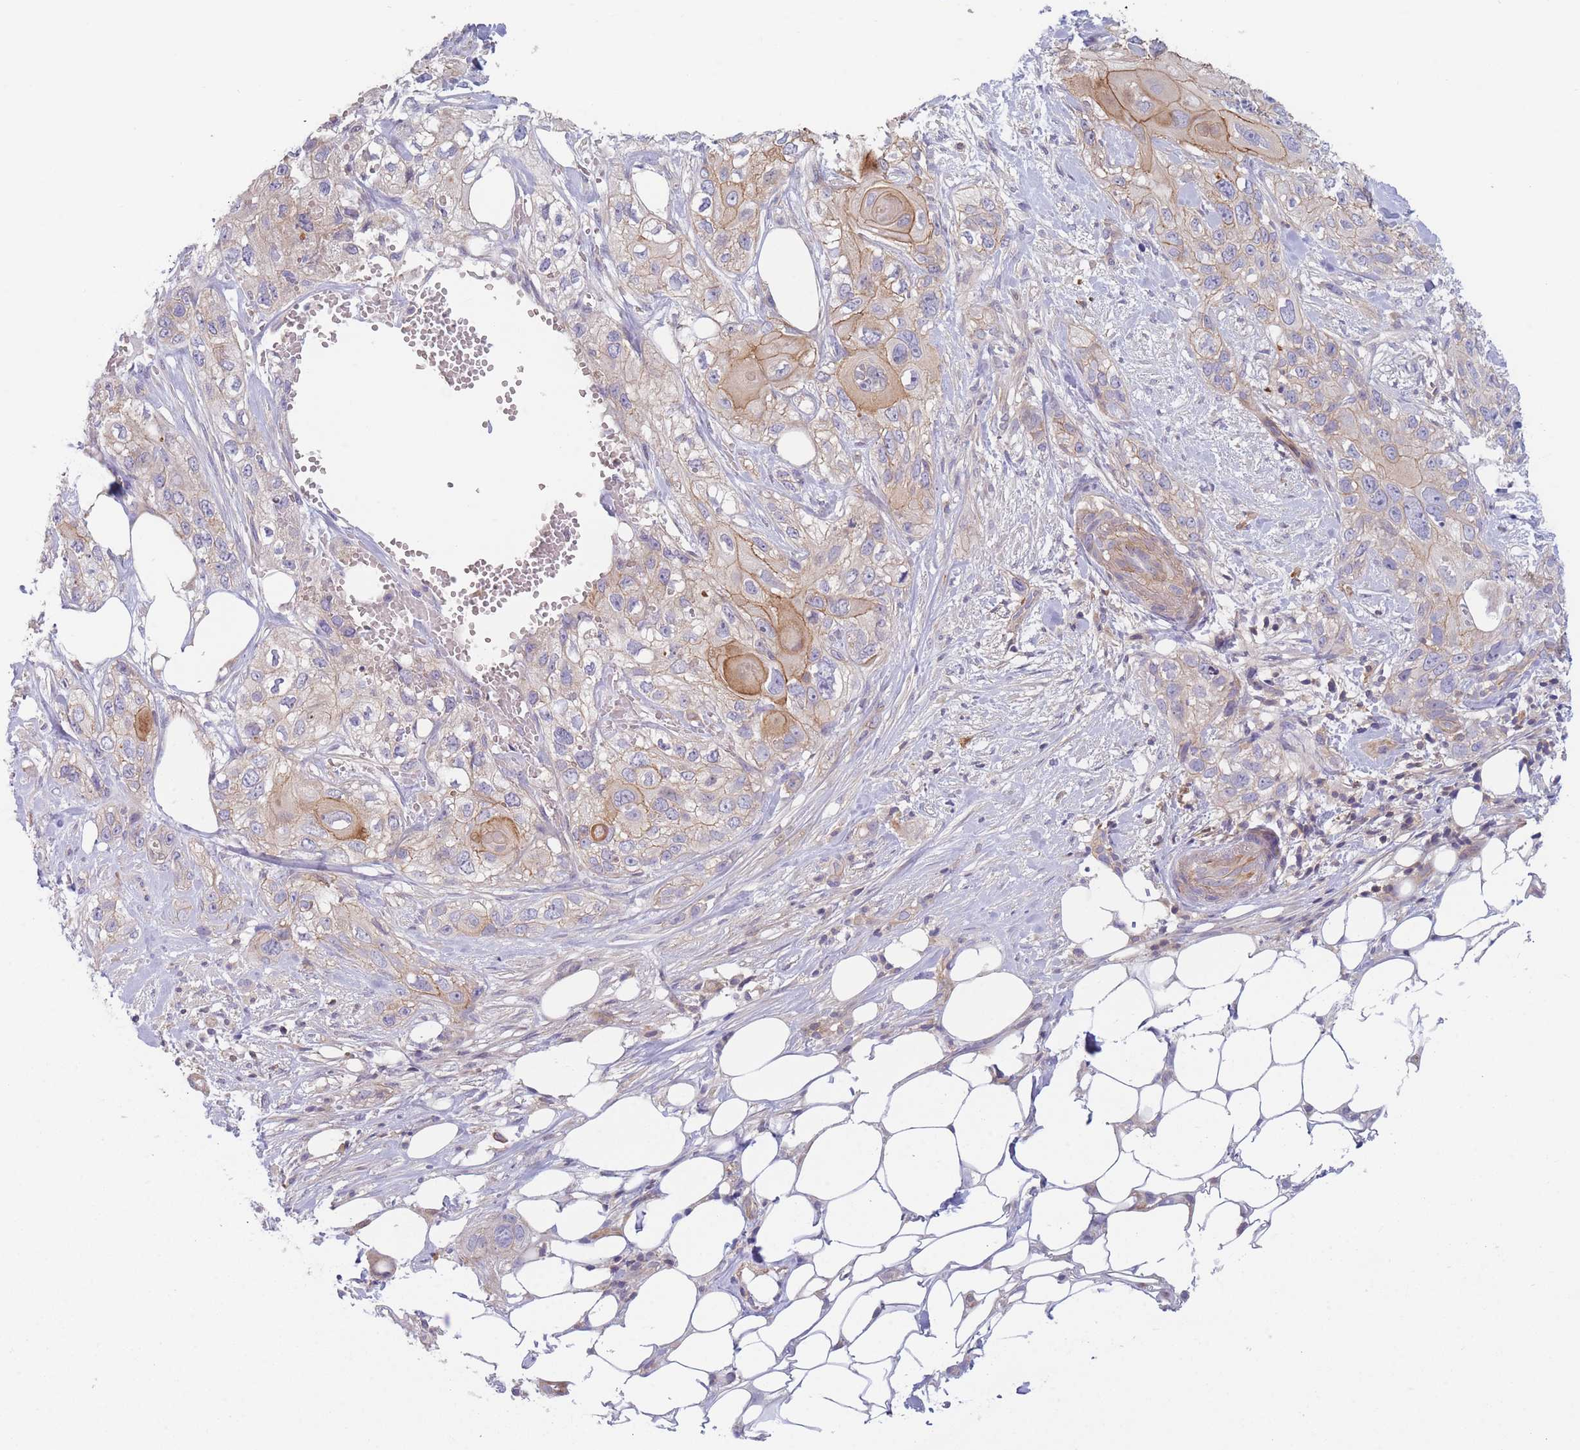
{"staining": {"intensity": "moderate", "quantity": "25%-75%", "location": "cytoplasmic/membranous"}, "tissue": "skin cancer", "cell_type": "Tumor cells", "image_type": "cancer", "snomed": [{"axis": "morphology", "description": "Normal tissue, NOS"}, {"axis": "morphology", "description": "Squamous cell carcinoma, NOS"}, {"axis": "topography", "description": "Skin"}], "caption": "Skin cancer tissue displays moderate cytoplasmic/membranous staining in approximately 25%-75% of tumor cells", "gene": "WDR93", "patient": {"sex": "male", "age": 72}}